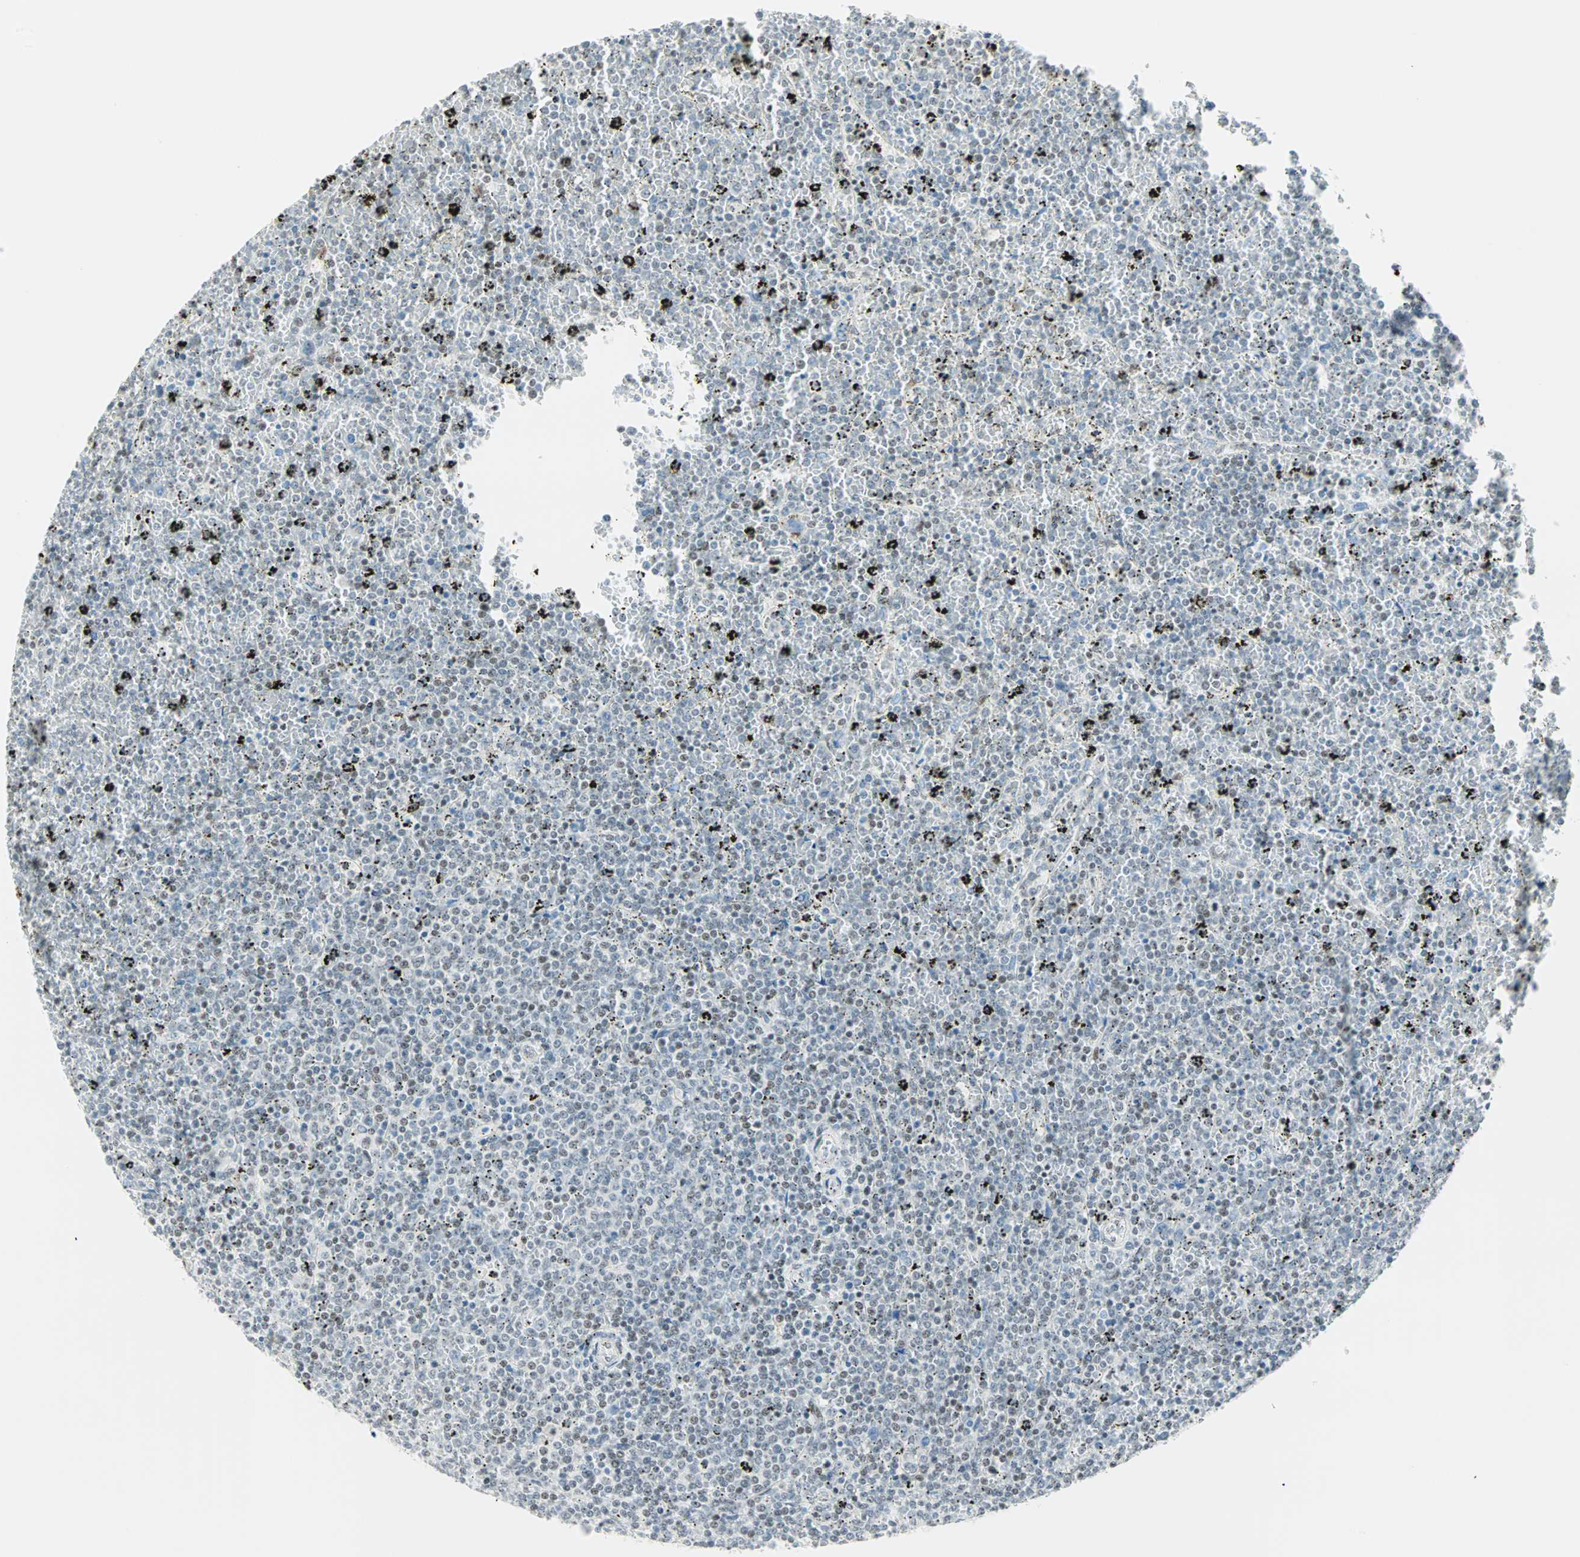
{"staining": {"intensity": "negative", "quantity": "none", "location": "none"}, "tissue": "lymphoma", "cell_type": "Tumor cells", "image_type": "cancer", "snomed": [{"axis": "morphology", "description": "Malignant lymphoma, non-Hodgkin's type, Low grade"}, {"axis": "topography", "description": "Spleen"}], "caption": "IHC histopathology image of lymphoma stained for a protein (brown), which demonstrates no expression in tumor cells.", "gene": "PKNOX1", "patient": {"sex": "female", "age": 77}}